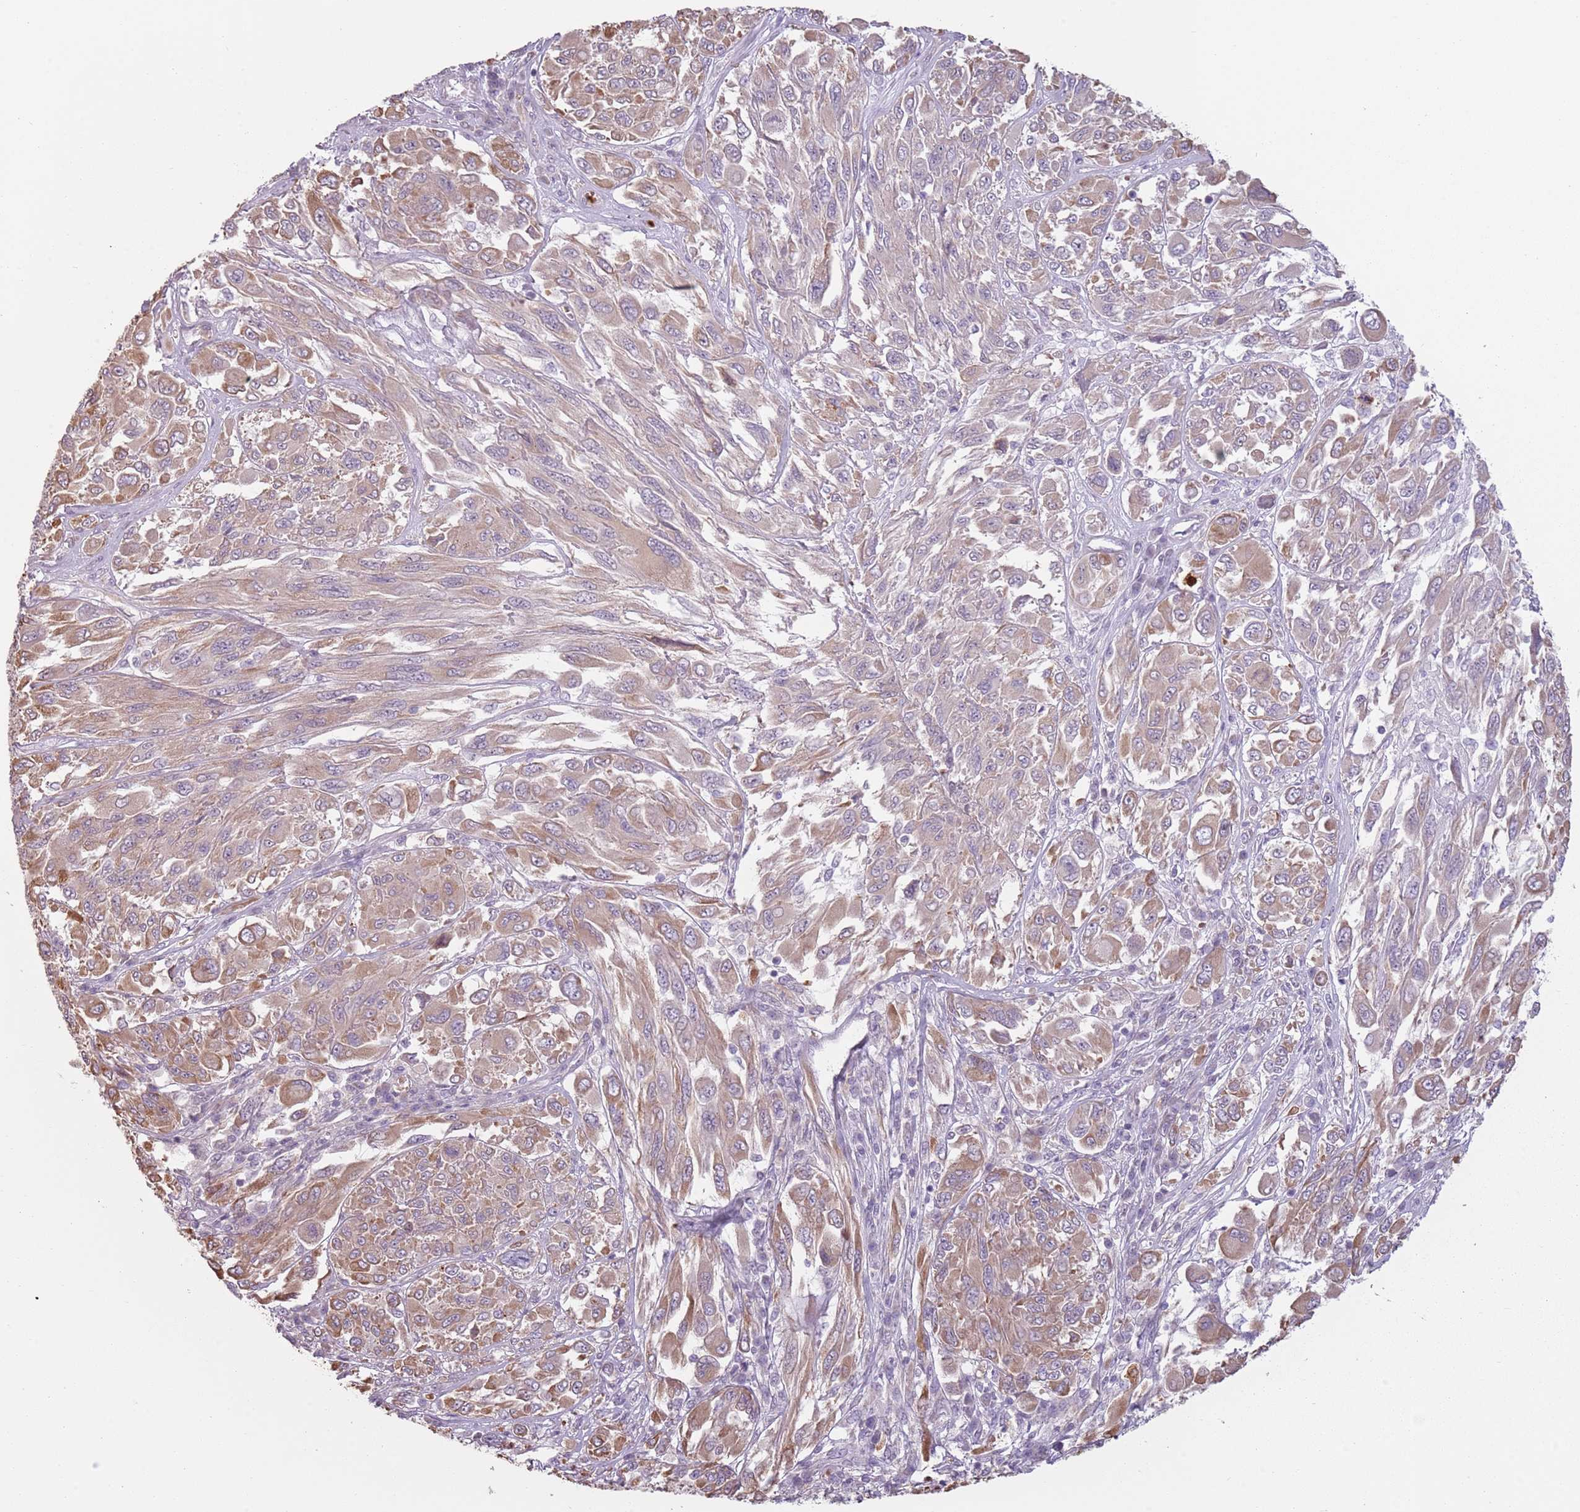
{"staining": {"intensity": "moderate", "quantity": "25%-75%", "location": "cytoplasmic/membranous"}, "tissue": "melanoma", "cell_type": "Tumor cells", "image_type": "cancer", "snomed": [{"axis": "morphology", "description": "Malignant melanoma, NOS"}, {"axis": "topography", "description": "Skin"}], "caption": "This is an image of IHC staining of malignant melanoma, which shows moderate positivity in the cytoplasmic/membranous of tumor cells.", "gene": "SPAG4", "patient": {"sex": "female", "age": 91}}